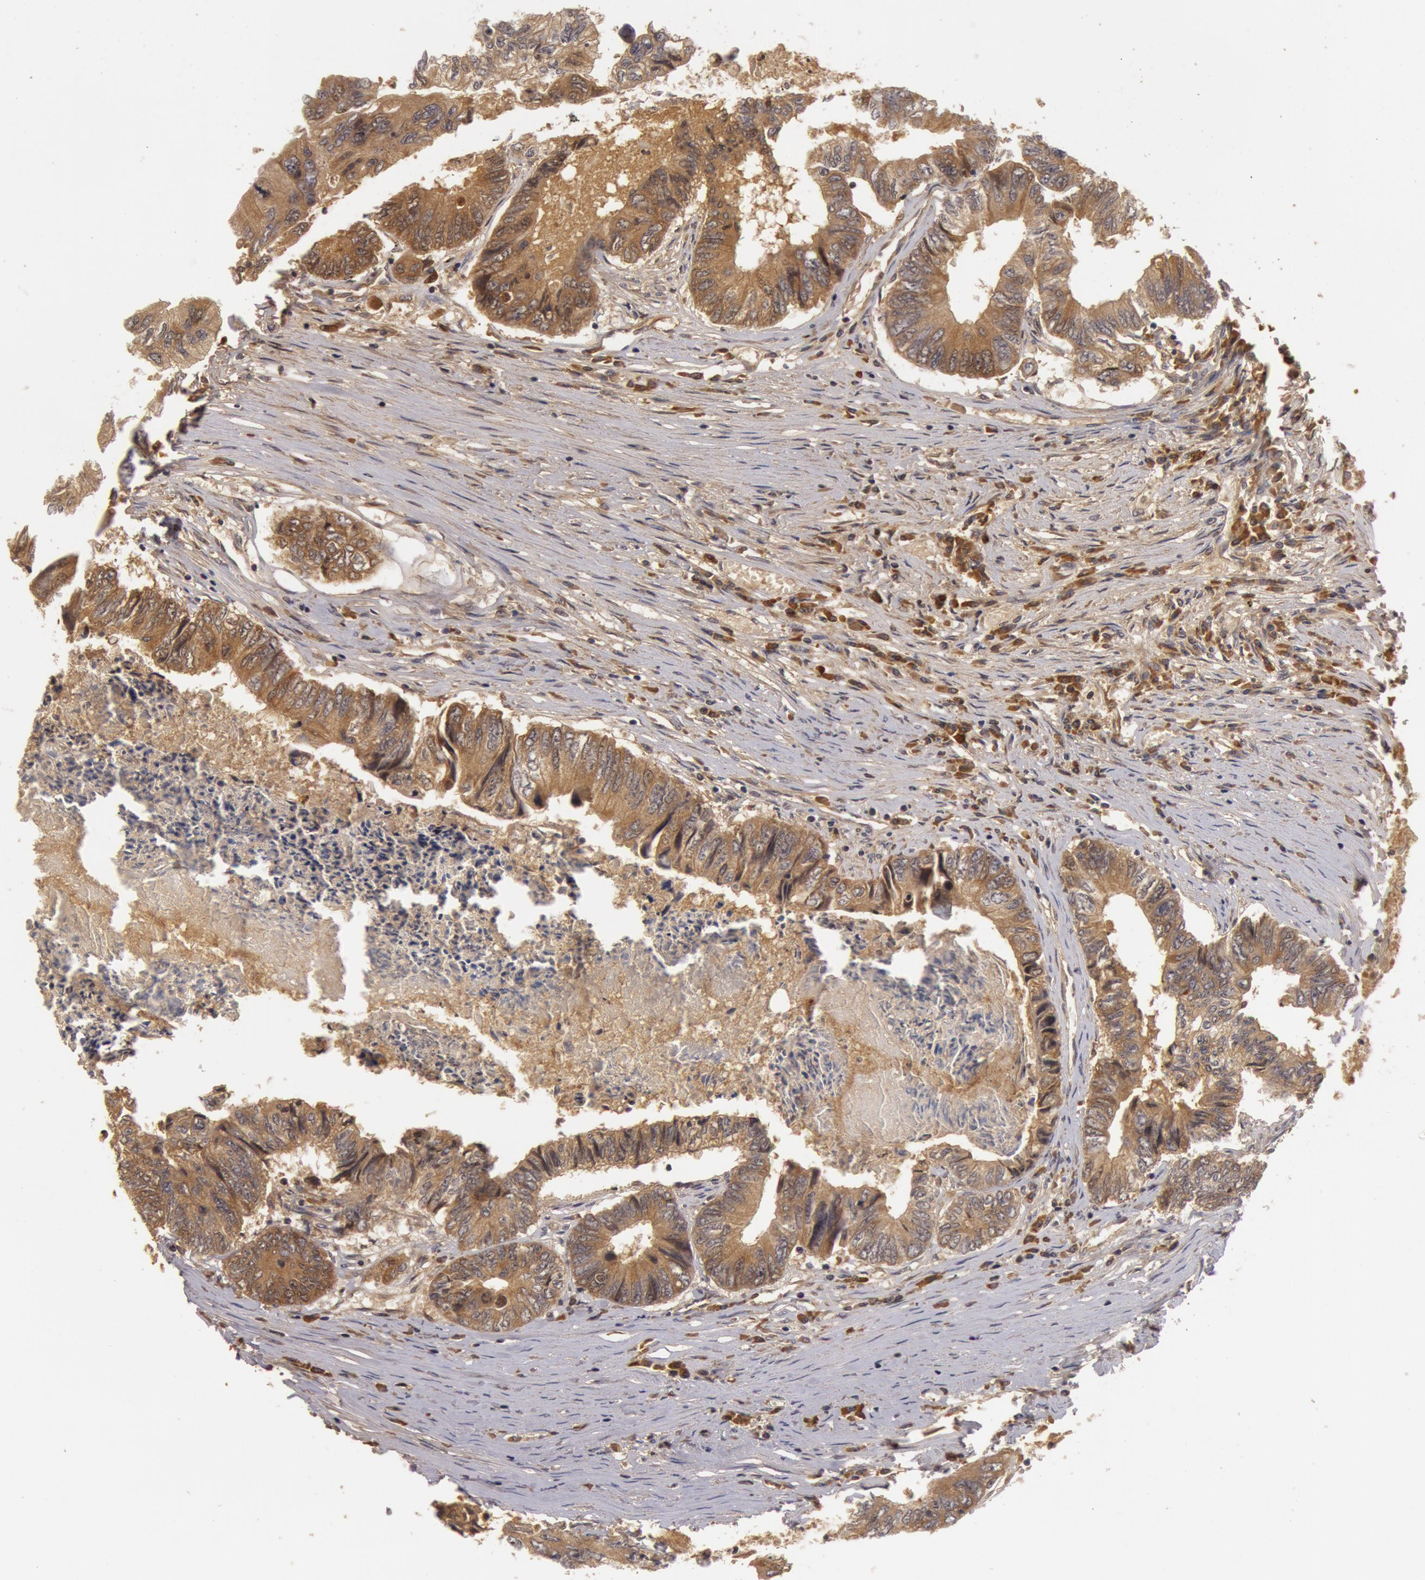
{"staining": {"intensity": "moderate", "quantity": ">75%", "location": "cytoplasmic/membranous"}, "tissue": "colorectal cancer", "cell_type": "Tumor cells", "image_type": "cancer", "snomed": [{"axis": "morphology", "description": "Adenocarcinoma, NOS"}, {"axis": "topography", "description": "Rectum"}], "caption": "Tumor cells display moderate cytoplasmic/membranous expression in about >75% of cells in colorectal cancer.", "gene": "BCHE", "patient": {"sex": "female", "age": 82}}